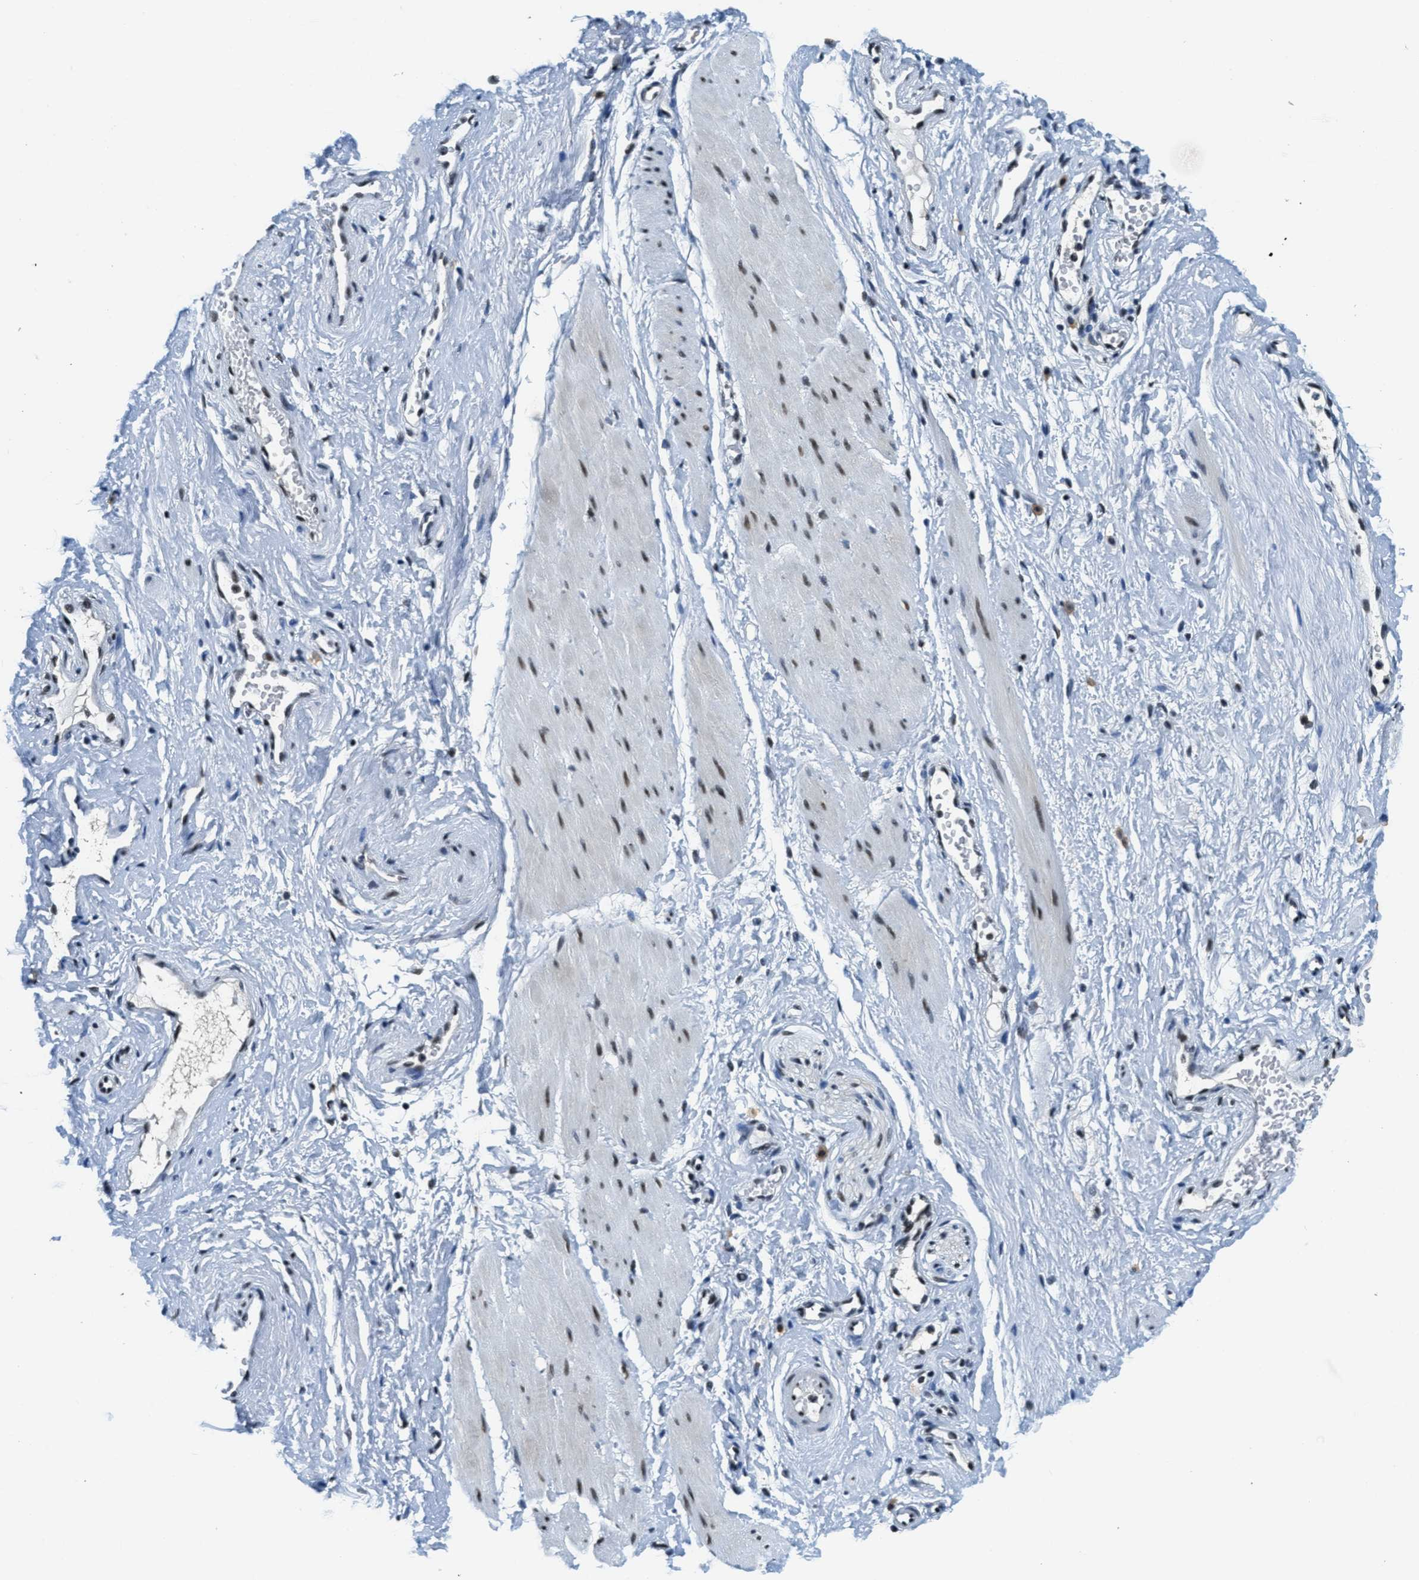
{"staining": {"intensity": "weak", "quantity": ">75%", "location": "nuclear"}, "tissue": "adipose tissue", "cell_type": "Adipocytes", "image_type": "normal", "snomed": [{"axis": "morphology", "description": "Normal tissue, NOS"}, {"axis": "topography", "description": "Soft tissue"}, {"axis": "topography", "description": "Vascular tissue"}], "caption": "Adipose tissue stained with DAB immunohistochemistry exhibits low levels of weak nuclear staining in approximately >75% of adipocytes. Using DAB (brown) and hematoxylin (blue) stains, captured at high magnification using brightfield microscopy.", "gene": "SSB", "patient": {"sex": "female", "age": 35}}